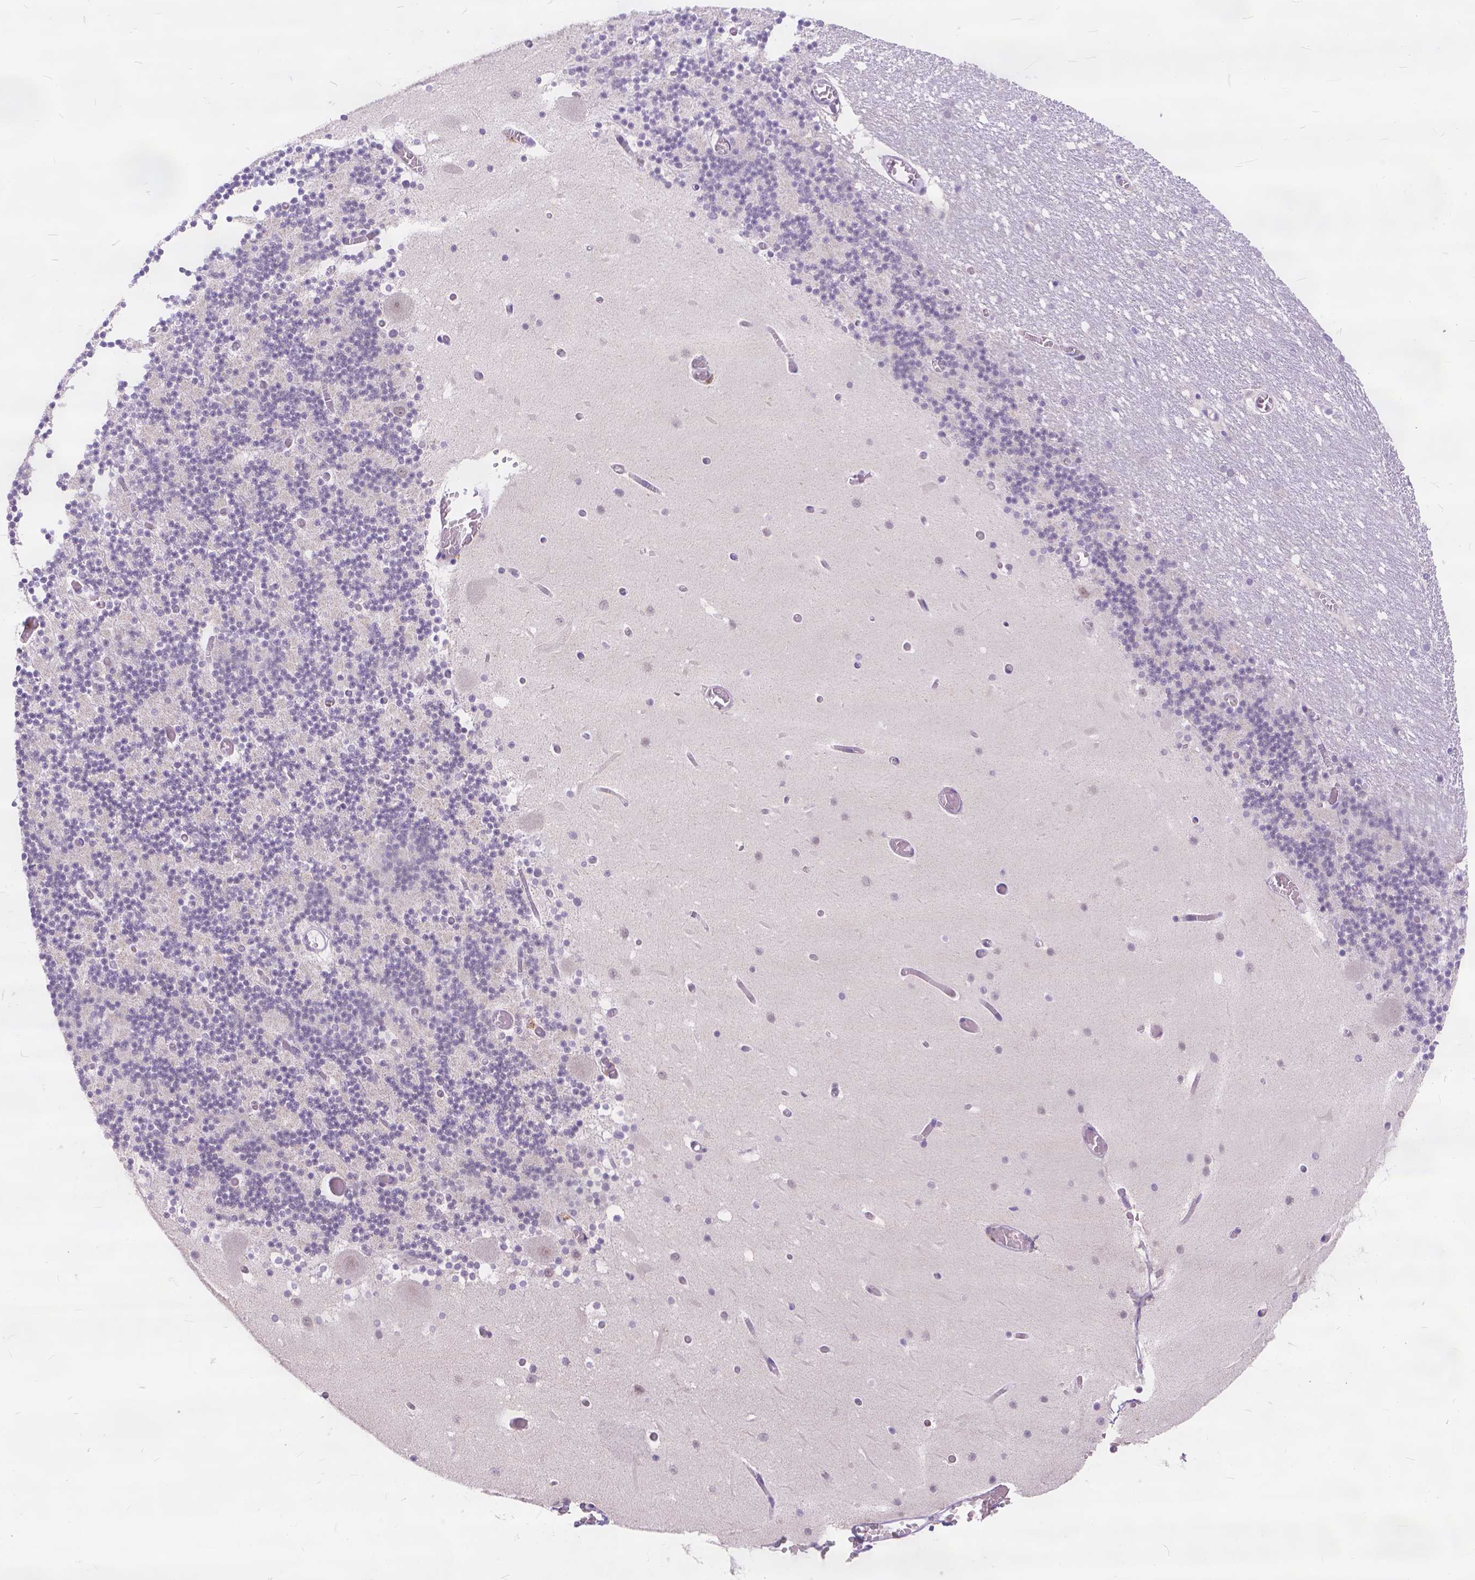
{"staining": {"intensity": "negative", "quantity": "none", "location": "none"}, "tissue": "cerebellum", "cell_type": "Cells in granular layer", "image_type": "normal", "snomed": [{"axis": "morphology", "description": "Normal tissue, NOS"}, {"axis": "topography", "description": "Cerebellum"}], "caption": "A histopathology image of cerebellum stained for a protein exhibits no brown staining in cells in granular layer.", "gene": "FAM53A", "patient": {"sex": "female", "age": 28}}